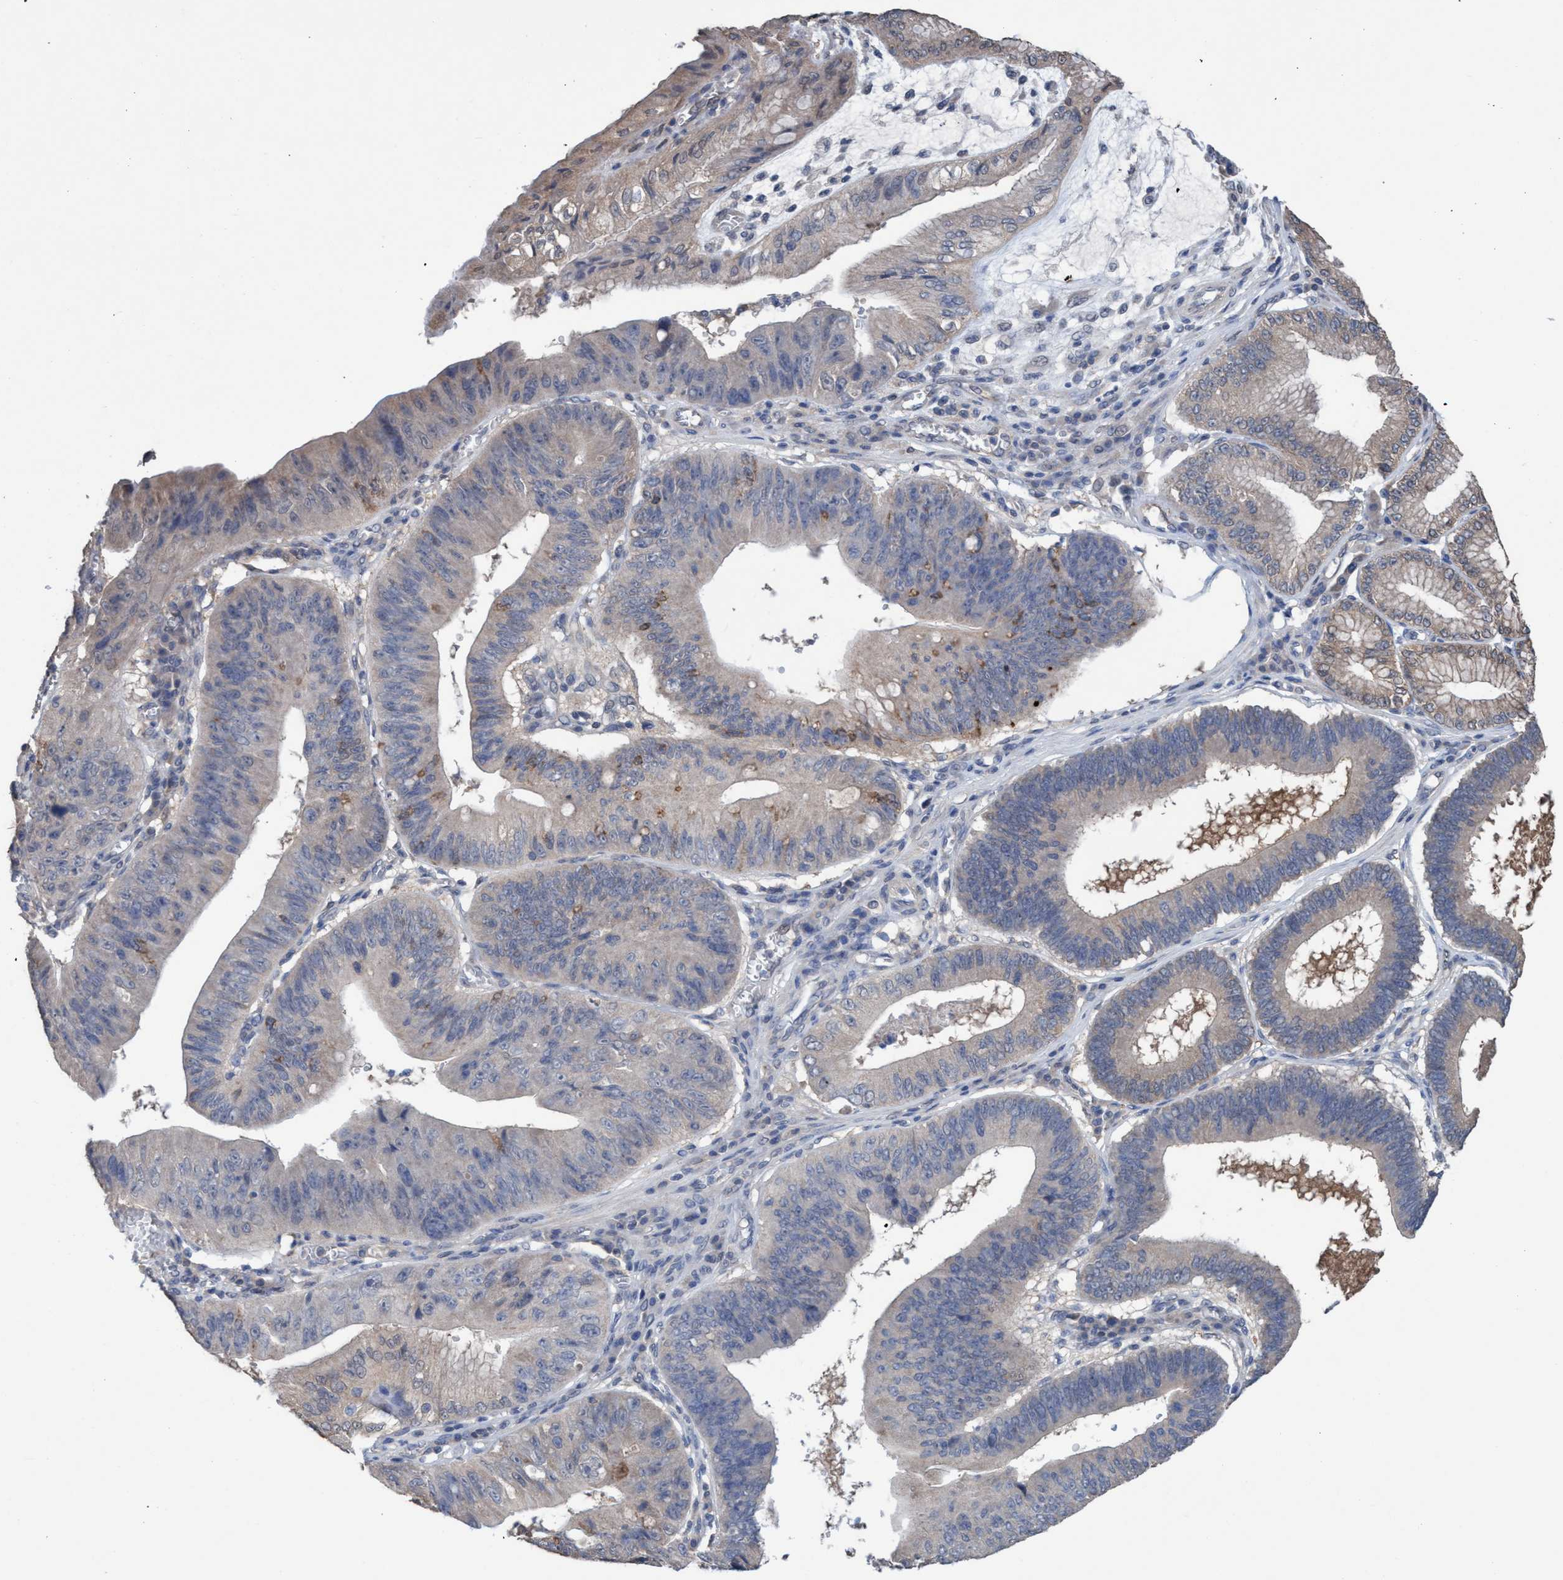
{"staining": {"intensity": "weak", "quantity": "<25%", "location": "cytoplasmic/membranous"}, "tissue": "stomach cancer", "cell_type": "Tumor cells", "image_type": "cancer", "snomed": [{"axis": "morphology", "description": "Adenocarcinoma, NOS"}, {"axis": "topography", "description": "Stomach"}], "caption": "An image of stomach cancer (adenocarcinoma) stained for a protein exhibits no brown staining in tumor cells.", "gene": "GLOD4", "patient": {"sex": "male", "age": 59}}